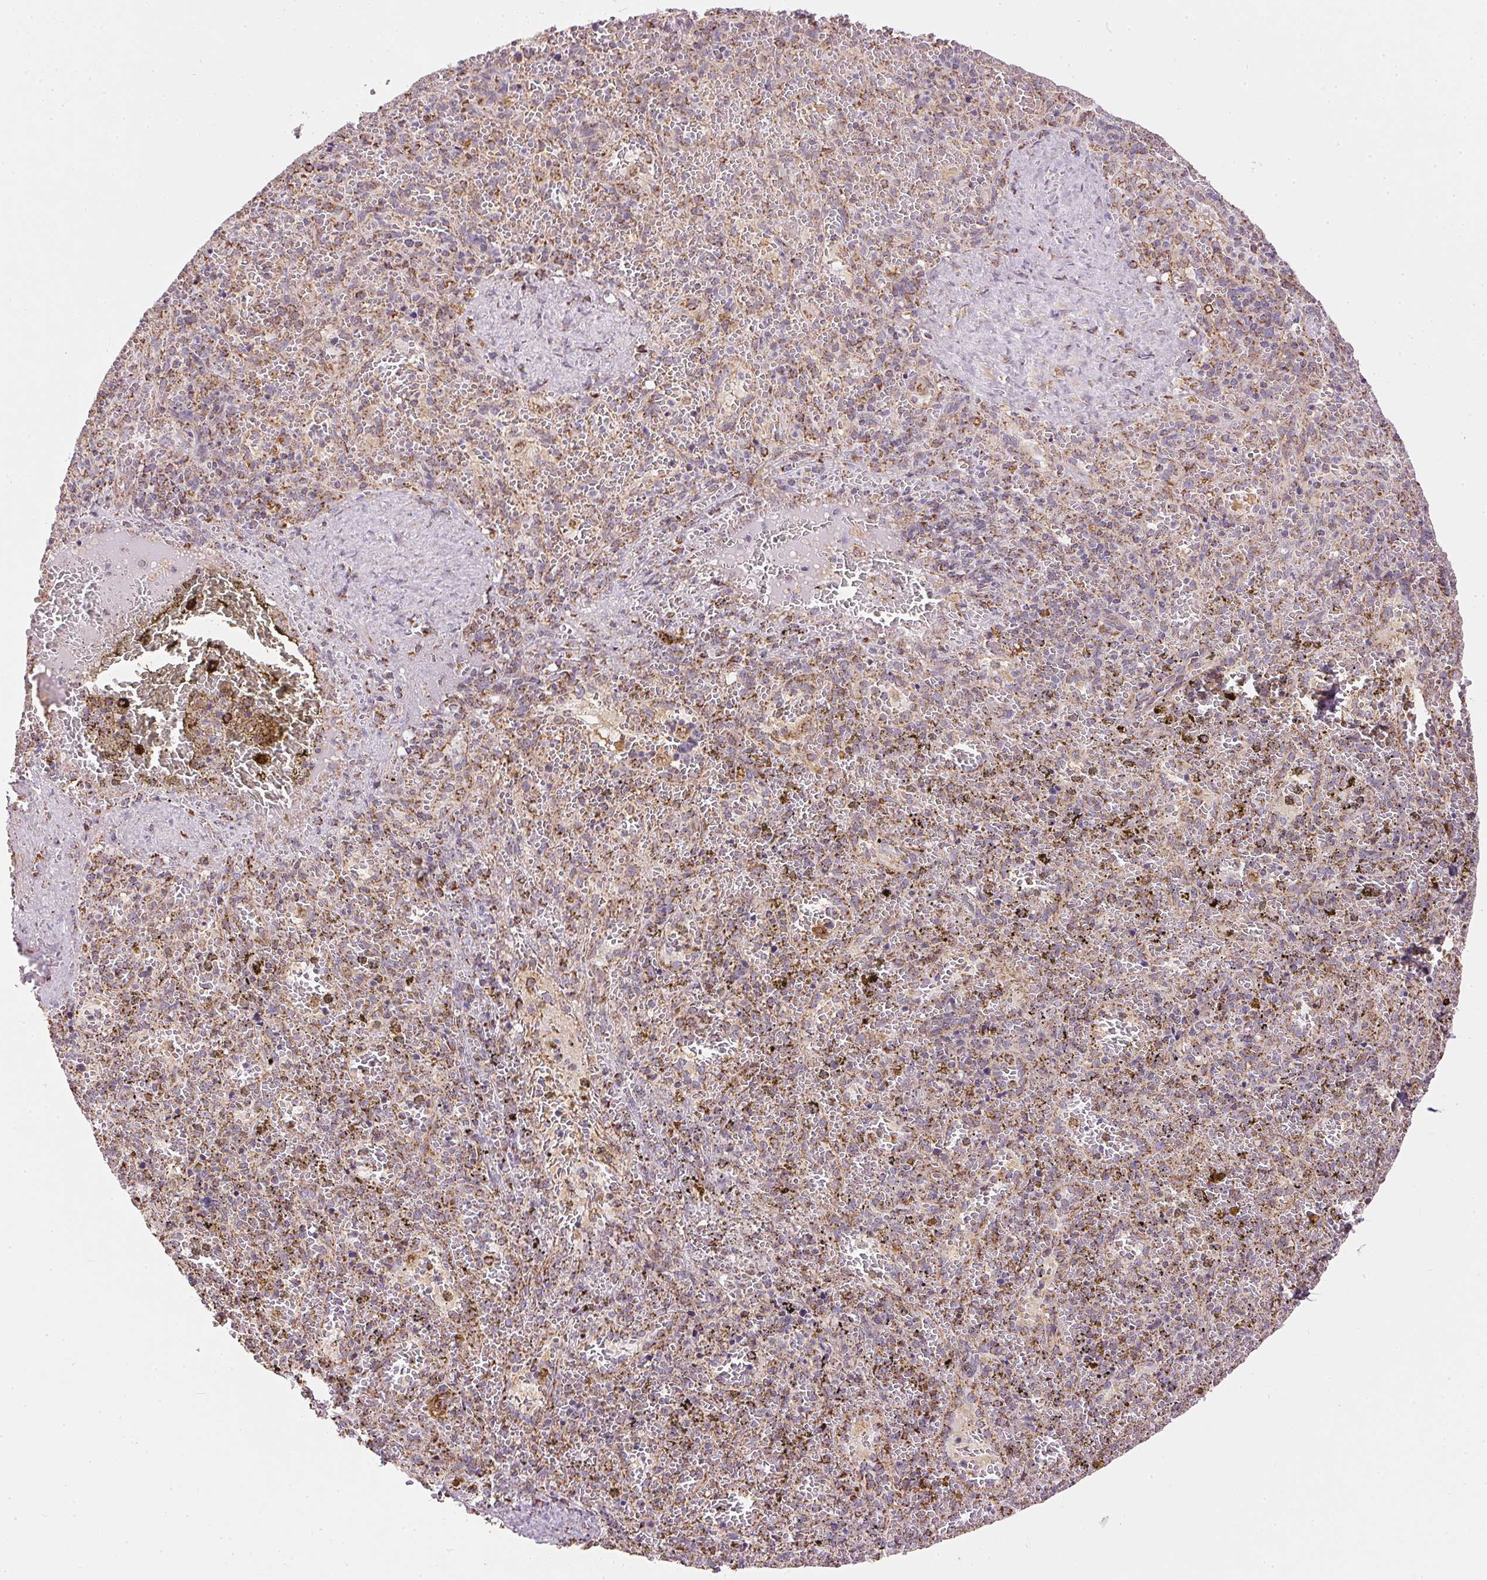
{"staining": {"intensity": "moderate", "quantity": "25%-75%", "location": "cytoplasmic/membranous"}, "tissue": "spleen", "cell_type": "Cells in red pulp", "image_type": "normal", "snomed": [{"axis": "morphology", "description": "Normal tissue, NOS"}, {"axis": "topography", "description": "Spleen"}], "caption": "Spleen stained with DAB immunohistochemistry (IHC) exhibits medium levels of moderate cytoplasmic/membranous expression in about 25%-75% of cells in red pulp.", "gene": "MAPK11", "patient": {"sex": "female", "age": 50}}